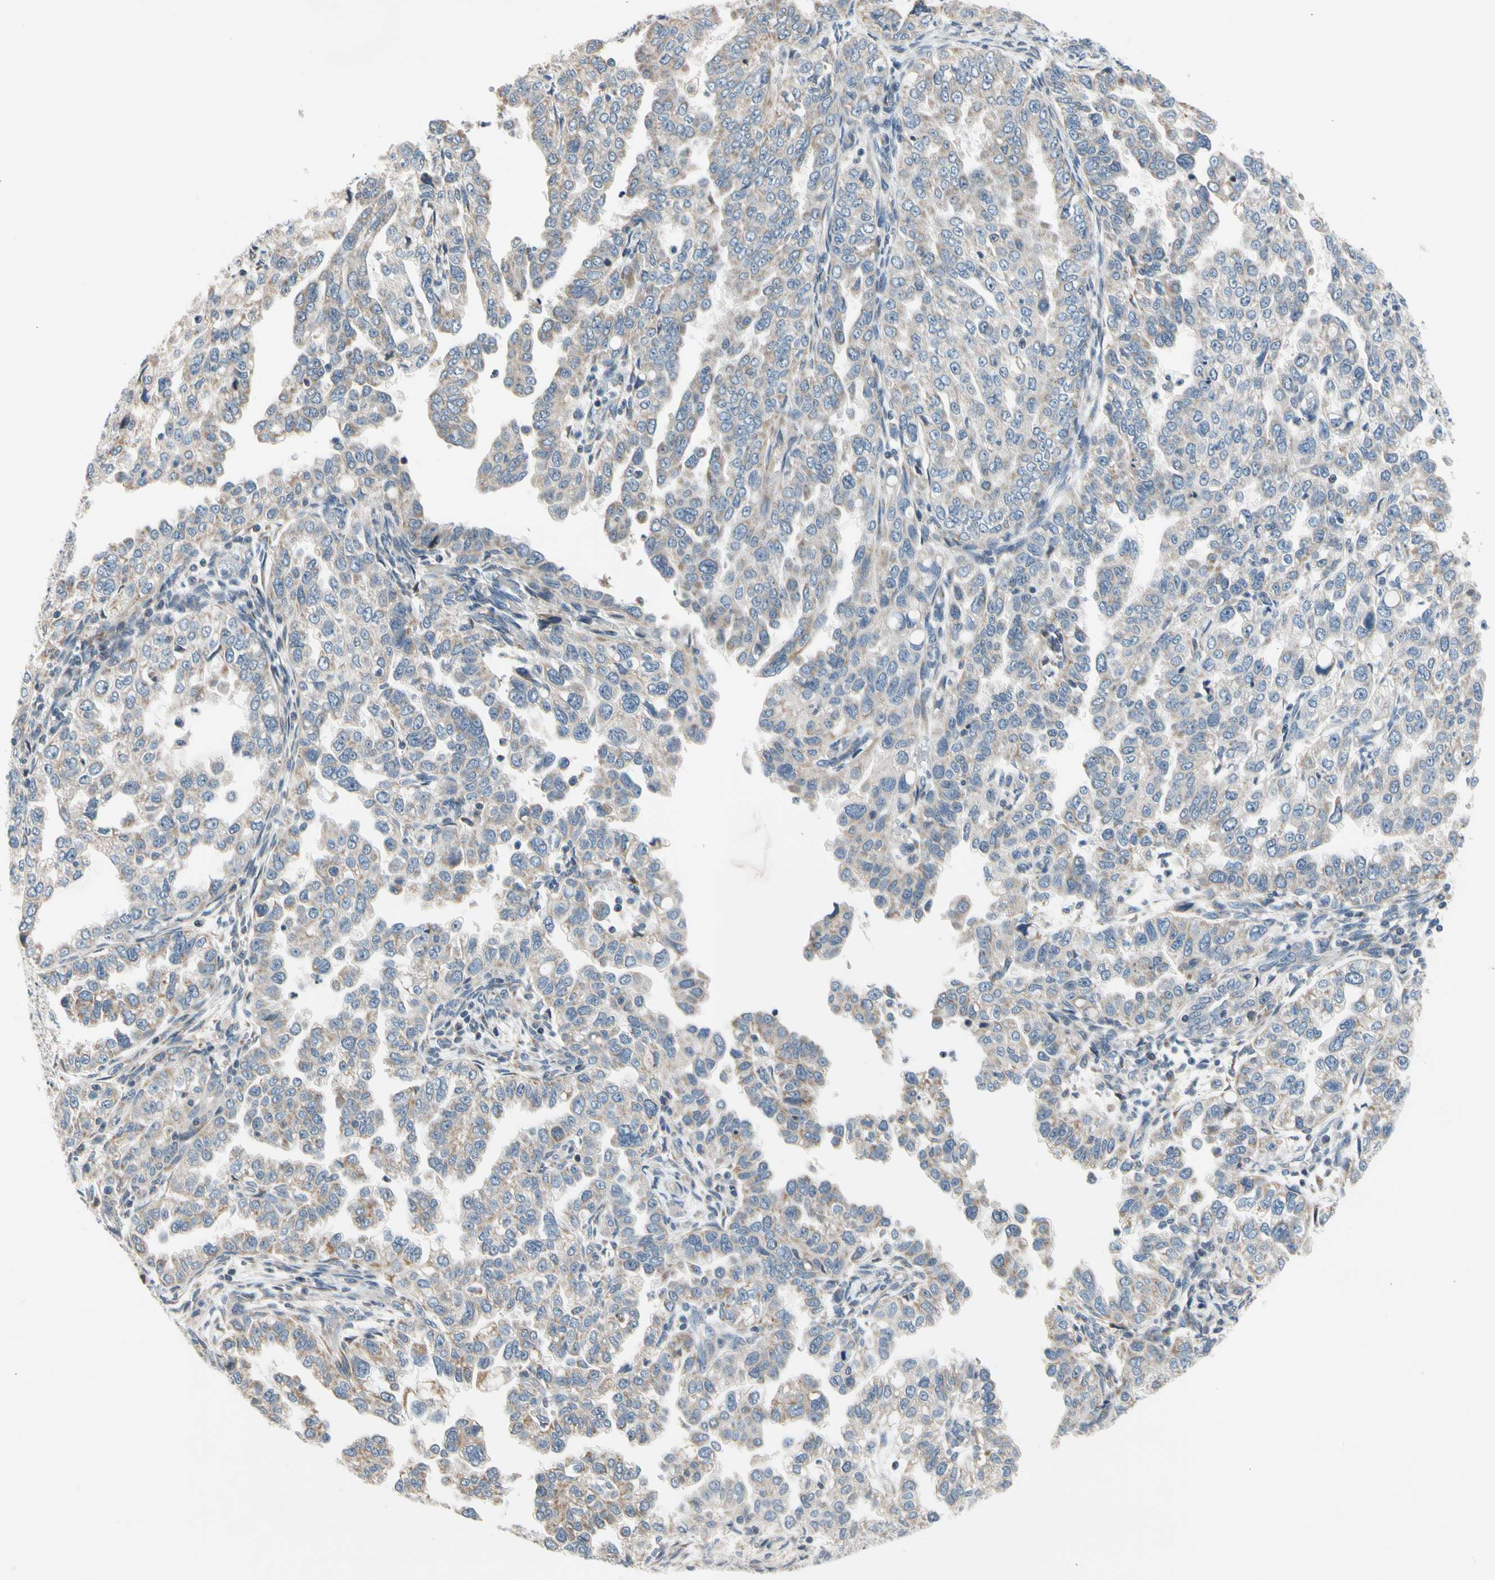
{"staining": {"intensity": "negative", "quantity": "none", "location": "none"}, "tissue": "endometrial cancer", "cell_type": "Tumor cells", "image_type": "cancer", "snomed": [{"axis": "morphology", "description": "Adenocarcinoma, NOS"}, {"axis": "topography", "description": "Endometrium"}], "caption": "The photomicrograph reveals no staining of tumor cells in endometrial adenocarcinoma. (Immunohistochemistry, brightfield microscopy, high magnification).", "gene": "SOX30", "patient": {"sex": "female", "age": 85}}